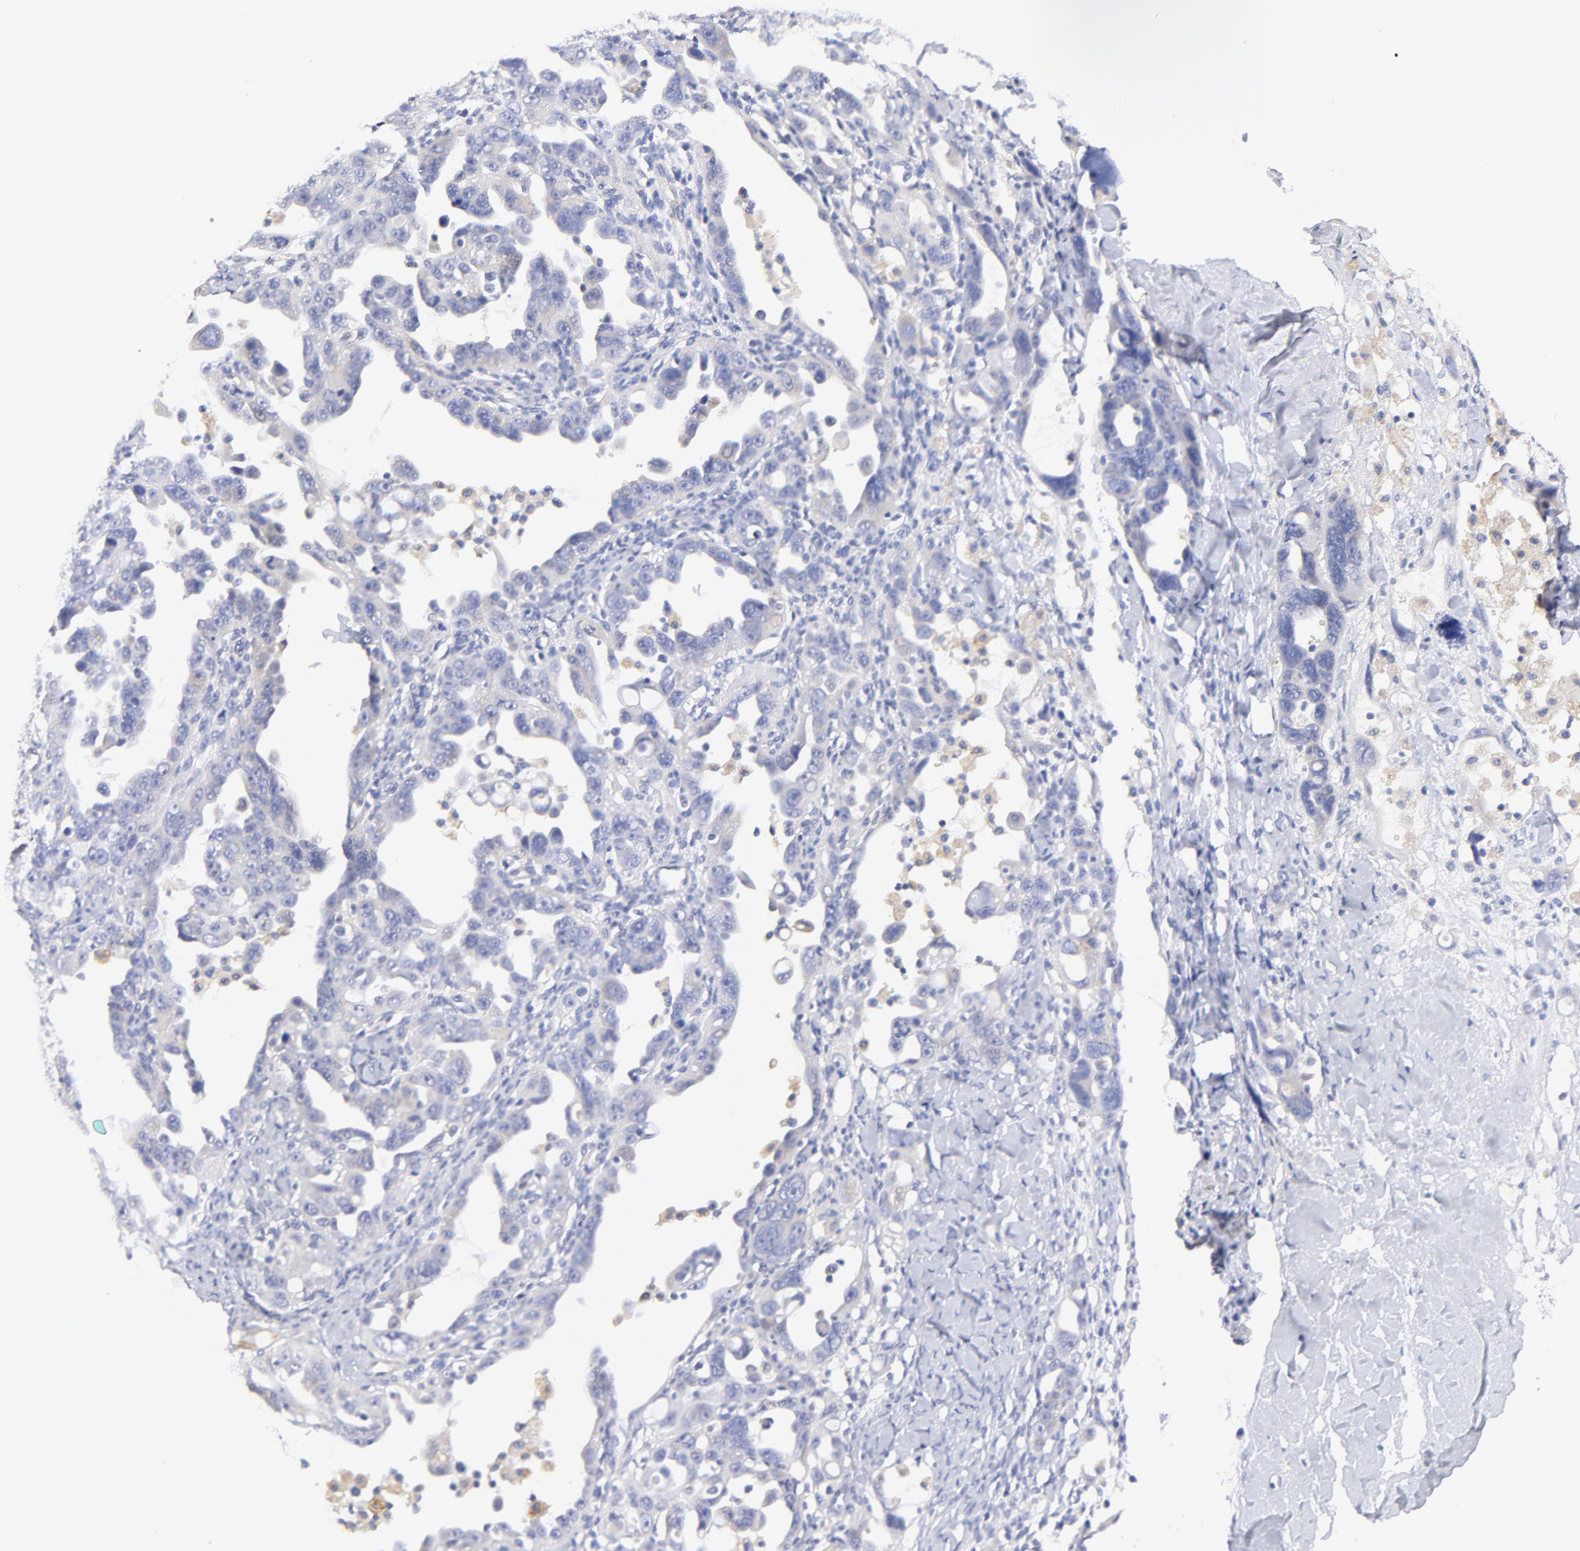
{"staining": {"intensity": "weak", "quantity": "<25%", "location": "cytoplasmic/membranous"}, "tissue": "ovarian cancer", "cell_type": "Tumor cells", "image_type": "cancer", "snomed": [{"axis": "morphology", "description": "Cystadenocarcinoma, serous, NOS"}, {"axis": "topography", "description": "Ovary"}], "caption": "IHC of serous cystadenocarcinoma (ovarian) reveals no staining in tumor cells.", "gene": "HS3ST1", "patient": {"sex": "female", "age": 66}}